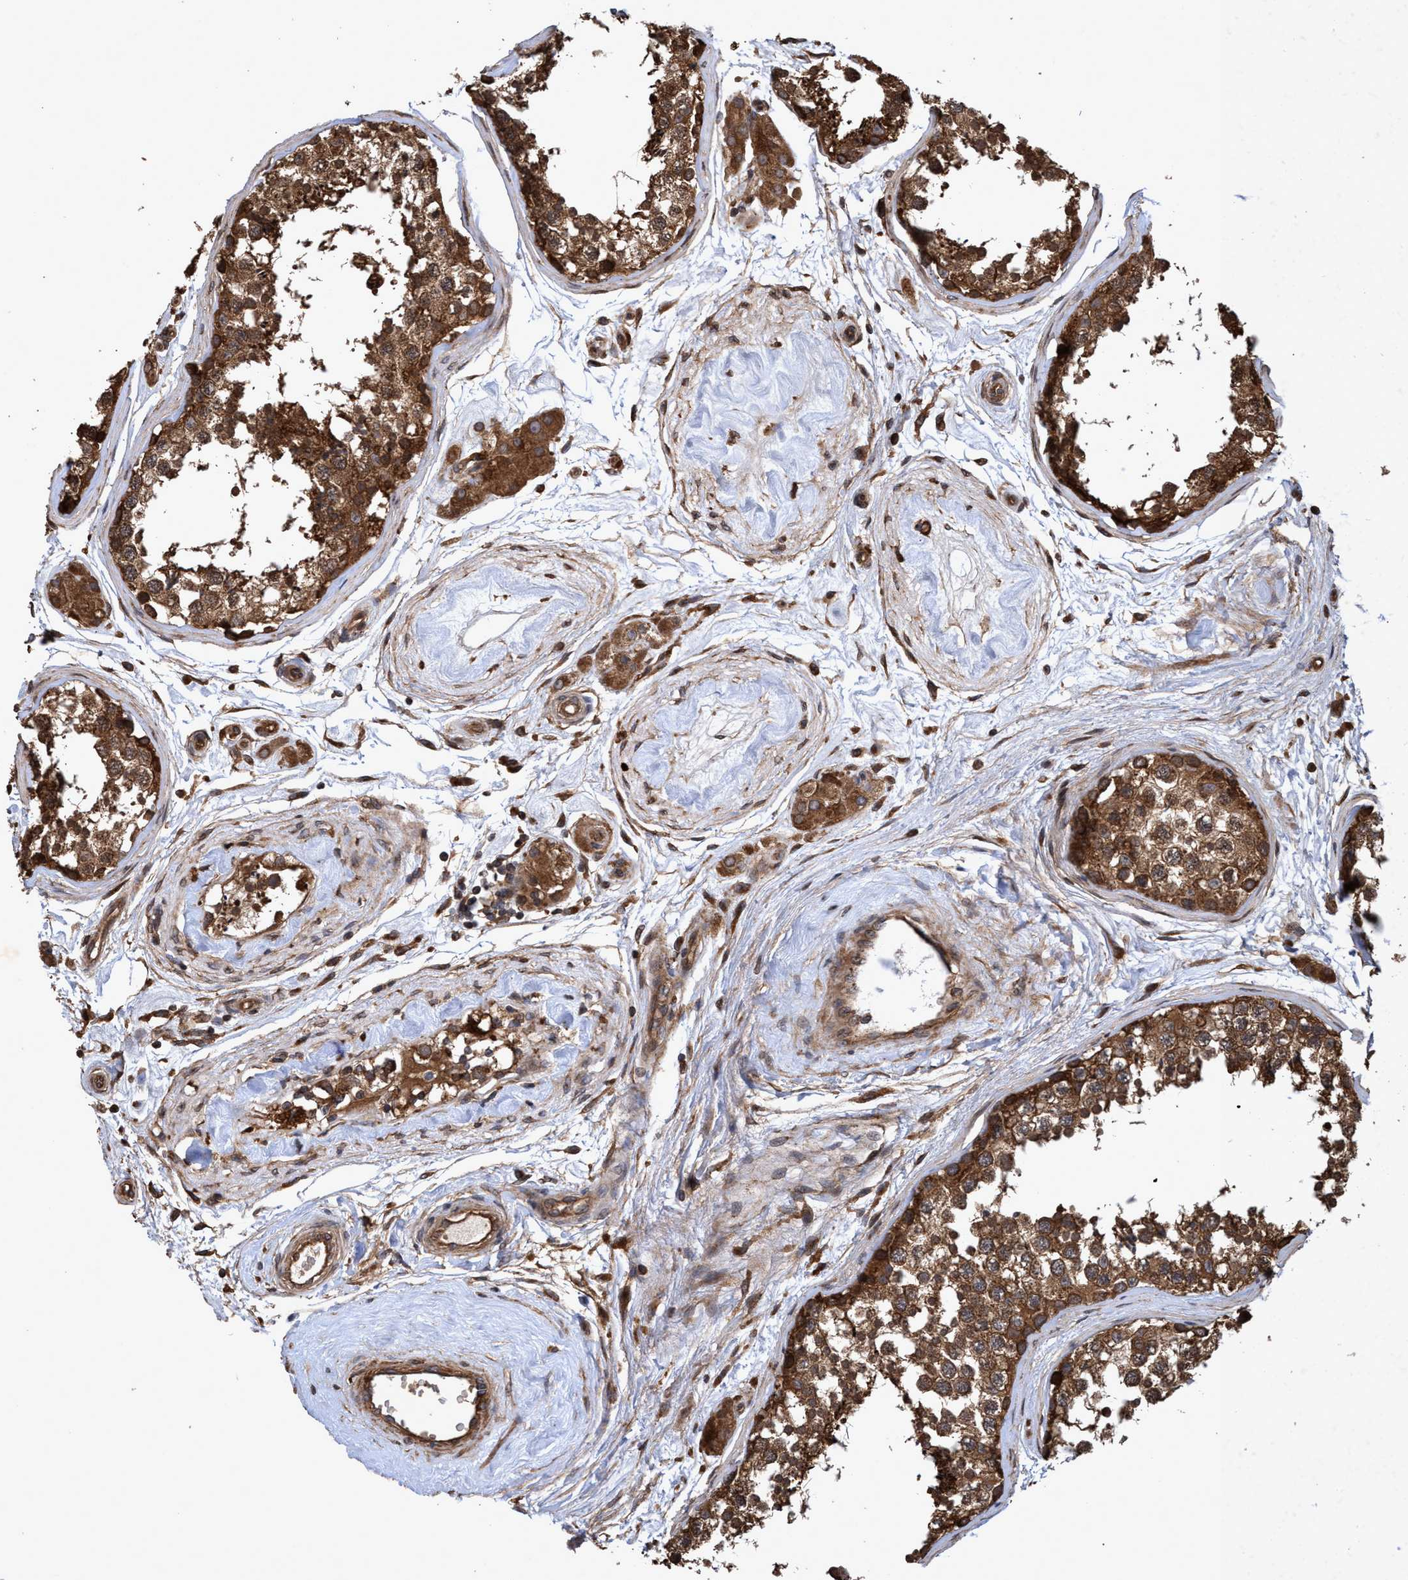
{"staining": {"intensity": "strong", "quantity": ">75%", "location": "cytoplasmic/membranous"}, "tissue": "testis", "cell_type": "Cells in seminiferous ducts", "image_type": "normal", "snomed": [{"axis": "morphology", "description": "Normal tissue, NOS"}, {"axis": "topography", "description": "Testis"}], "caption": "A brown stain shows strong cytoplasmic/membranous expression of a protein in cells in seminiferous ducts of normal testis.", "gene": "CHMP6", "patient": {"sex": "male", "age": 56}}